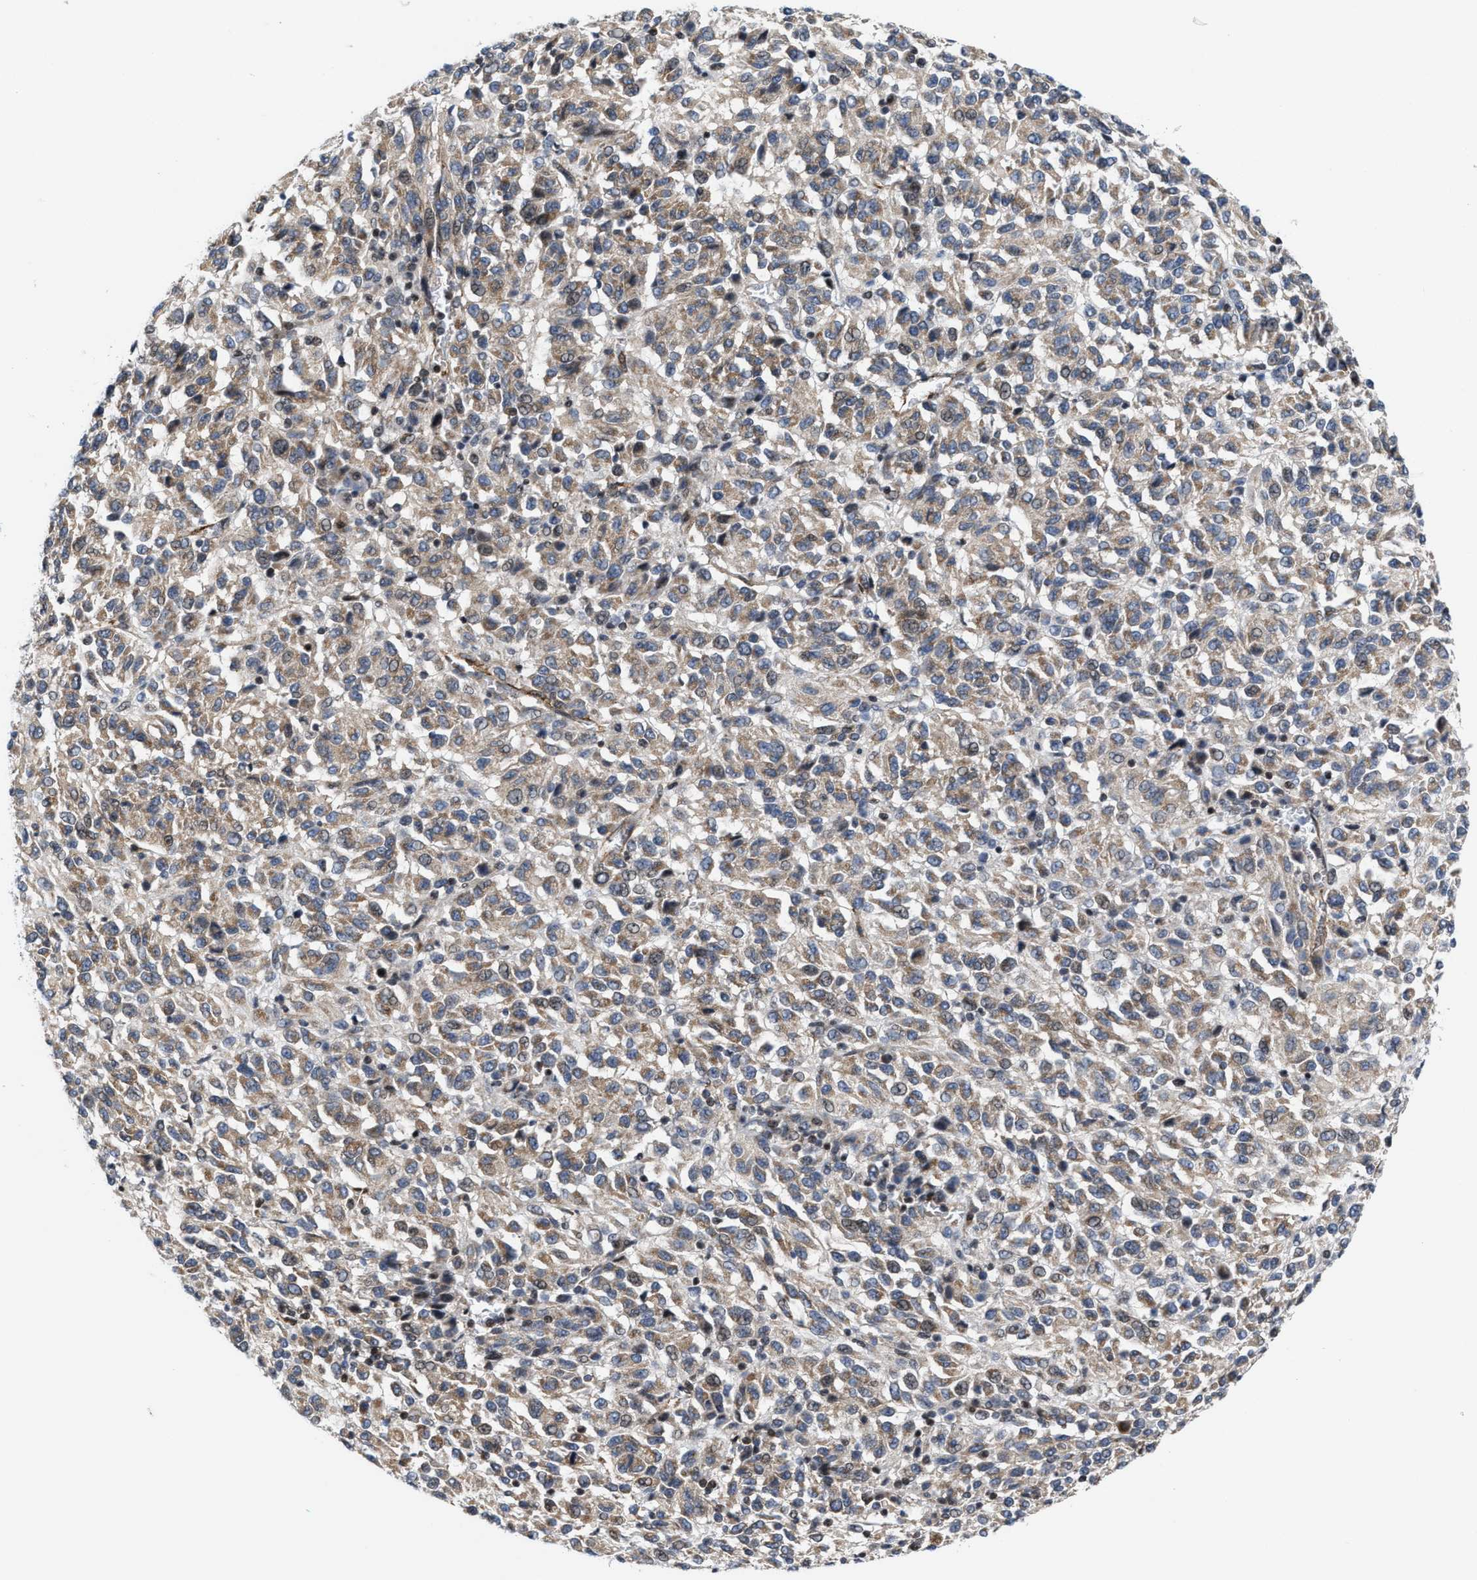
{"staining": {"intensity": "weak", "quantity": ">75%", "location": "cytoplasmic/membranous"}, "tissue": "melanoma", "cell_type": "Tumor cells", "image_type": "cancer", "snomed": [{"axis": "morphology", "description": "Malignant melanoma, Metastatic site"}, {"axis": "topography", "description": "Lung"}], "caption": "Malignant melanoma (metastatic site) stained for a protein reveals weak cytoplasmic/membranous positivity in tumor cells. (DAB (3,3'-diaminobenzidine) IHC, brown staining for protein, blue staining for nuclei).", "gene": "TGFB1I1", "patient": {"sex": "male", "age": 64}}